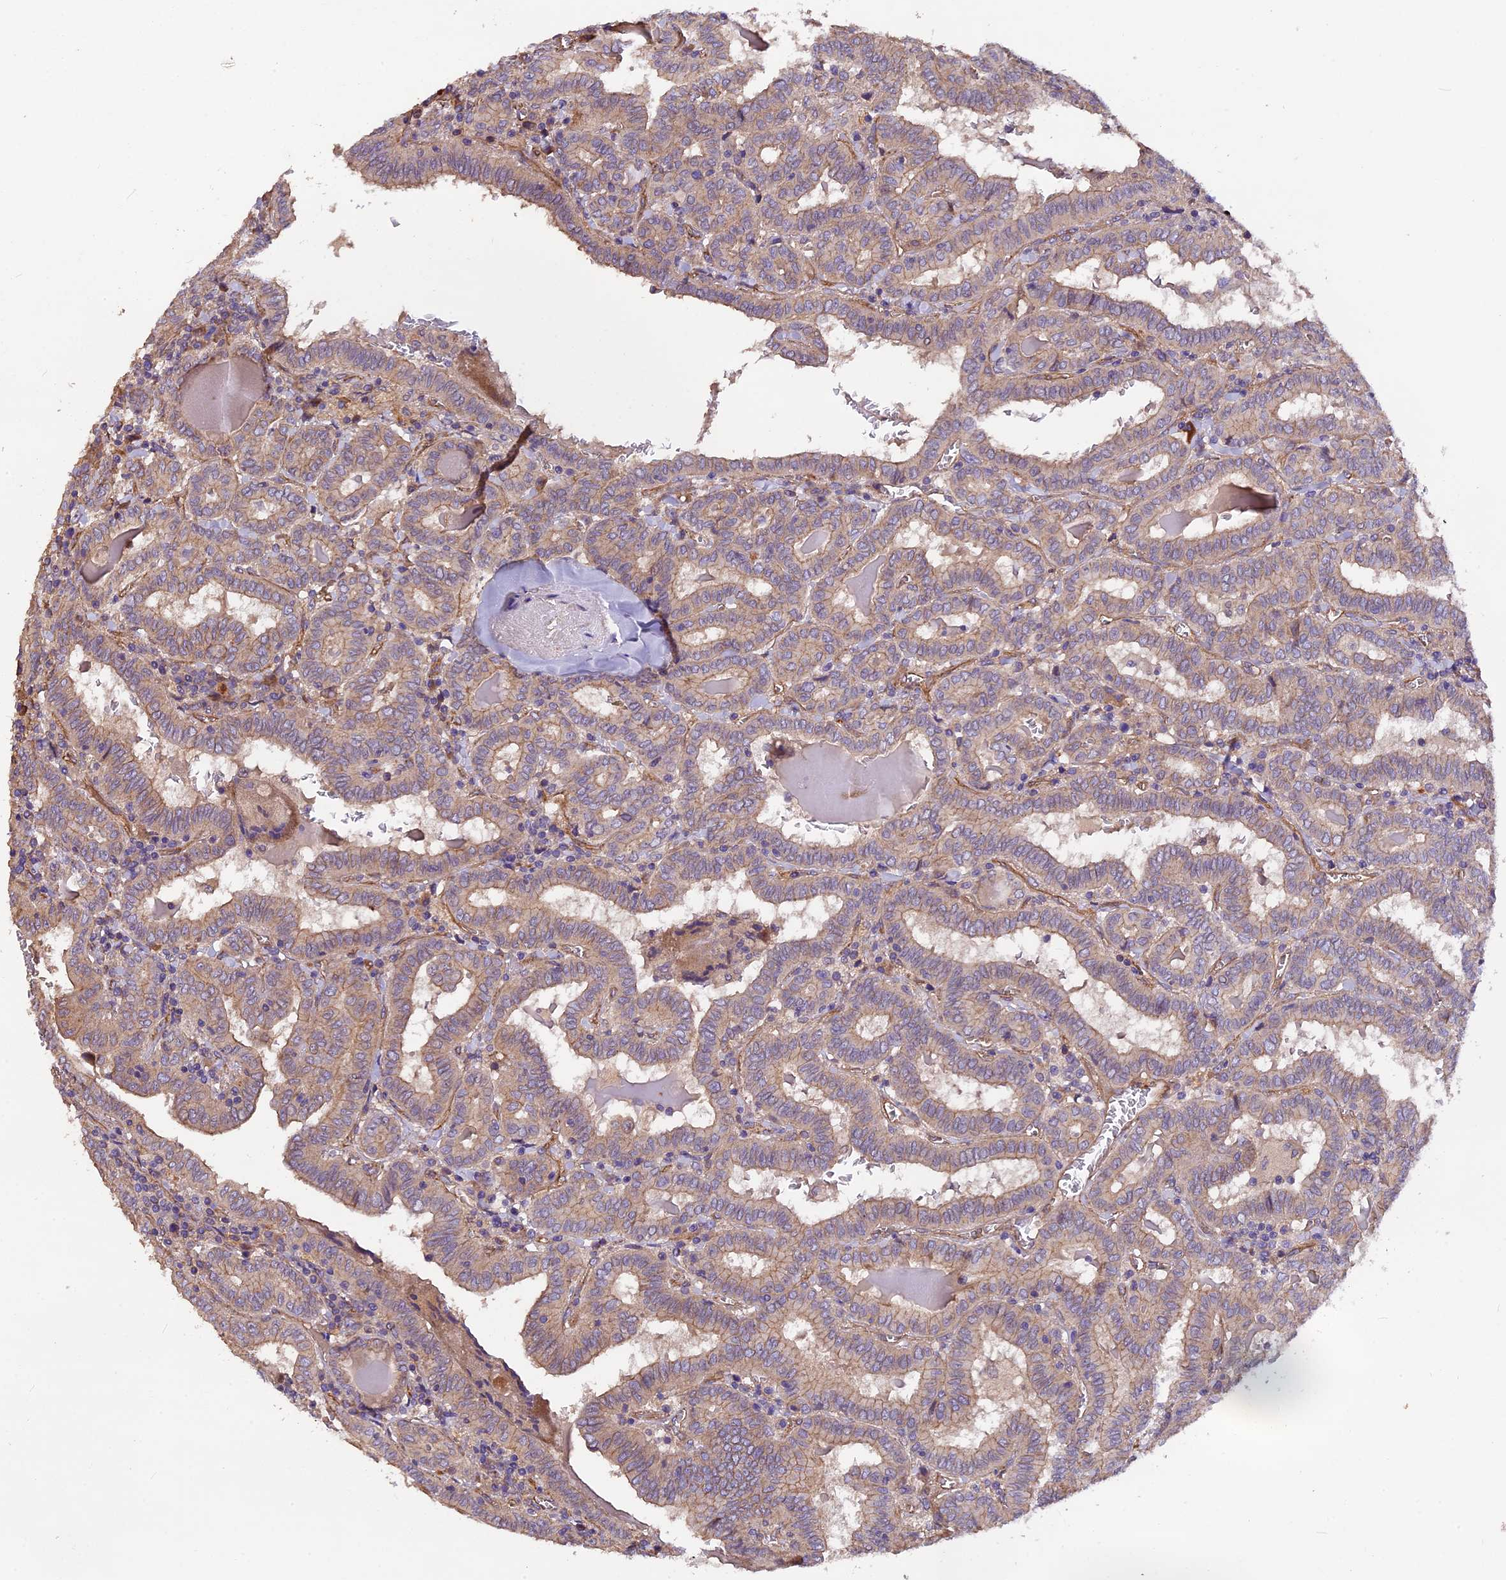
{"staining": {"intensity": "weak", "quantity": "25%-75%", "location": "cytoplasmic/membranous"}, "tissue": "thyroid cancer", "cell_type": "Tumor cells", "image_type": "cancer", "snomed": [{"axis": "morphology", "description": "Papillary adenocarcinoma, NOS"}, {"axis": "topography", "description": "Thyroid gland"}], "caption": "Protein staining displays weak cytoplasmic/membranous staining in about 25%-75% of tumor cells in thyroid cancer.", "gene": "ERMARD", "patient": {"sex": "female", "age": 72}}